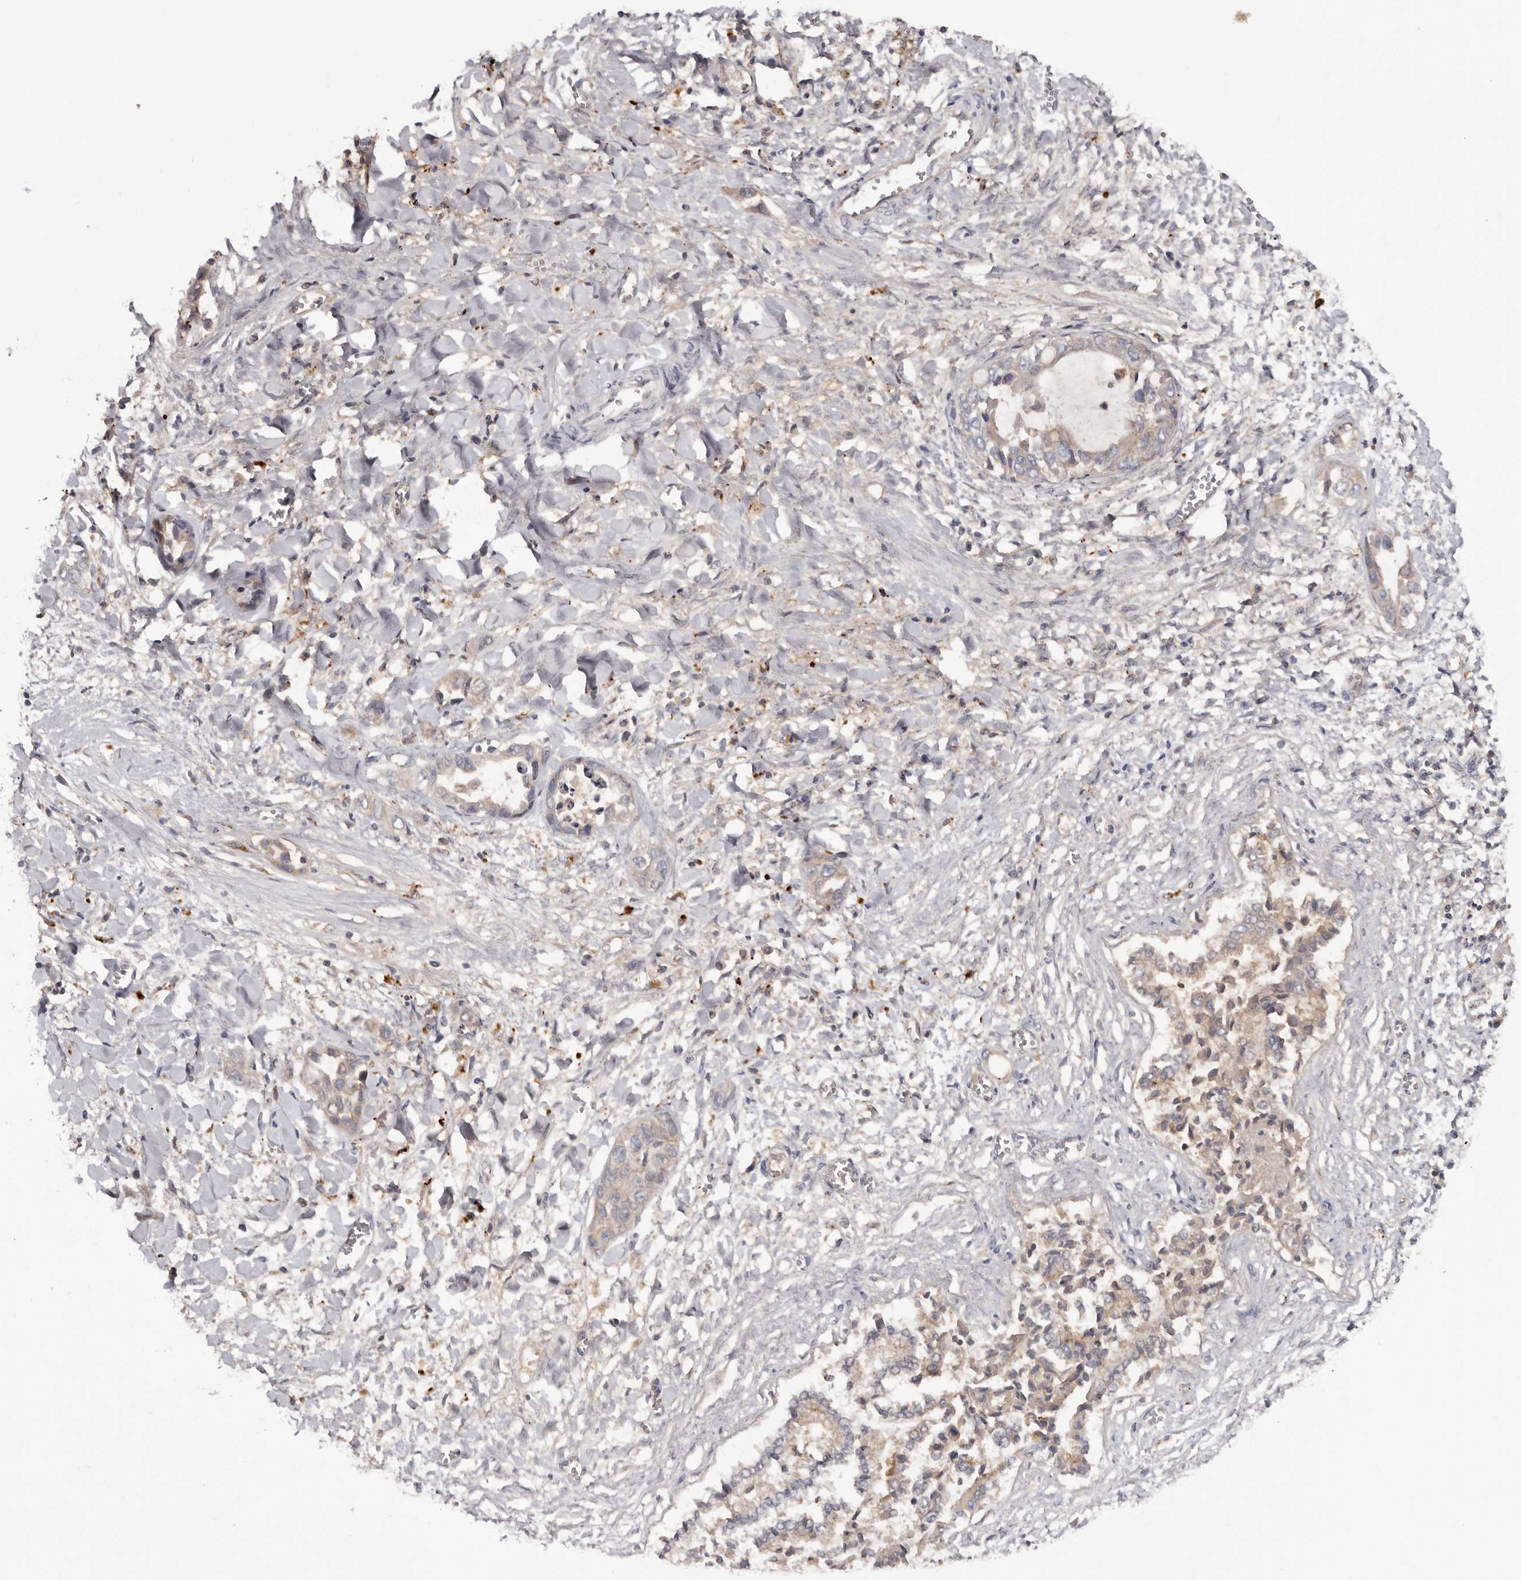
{"staining": {"intensity": "weak", "quantity": "<25%", "location": "cytoplasmic/membranous"}, "tissue": "liver cancer", "cell_type": "Tumor cells", "image_type": "cancer", "snomed": [{"axis": "morphology", "description": "Cholangiocarcinoma"}, {"axis": "topography", "description": "Liver"}], "caption": "This histopathology image is of cholangiocarcinoma (liver) stained with IHC to label a protein in brown with the nuclei are counter-stained blue. There is no staining in tumor cells.", "gene": "INKA2", "patient": {"sex": "female", "age": 52}}